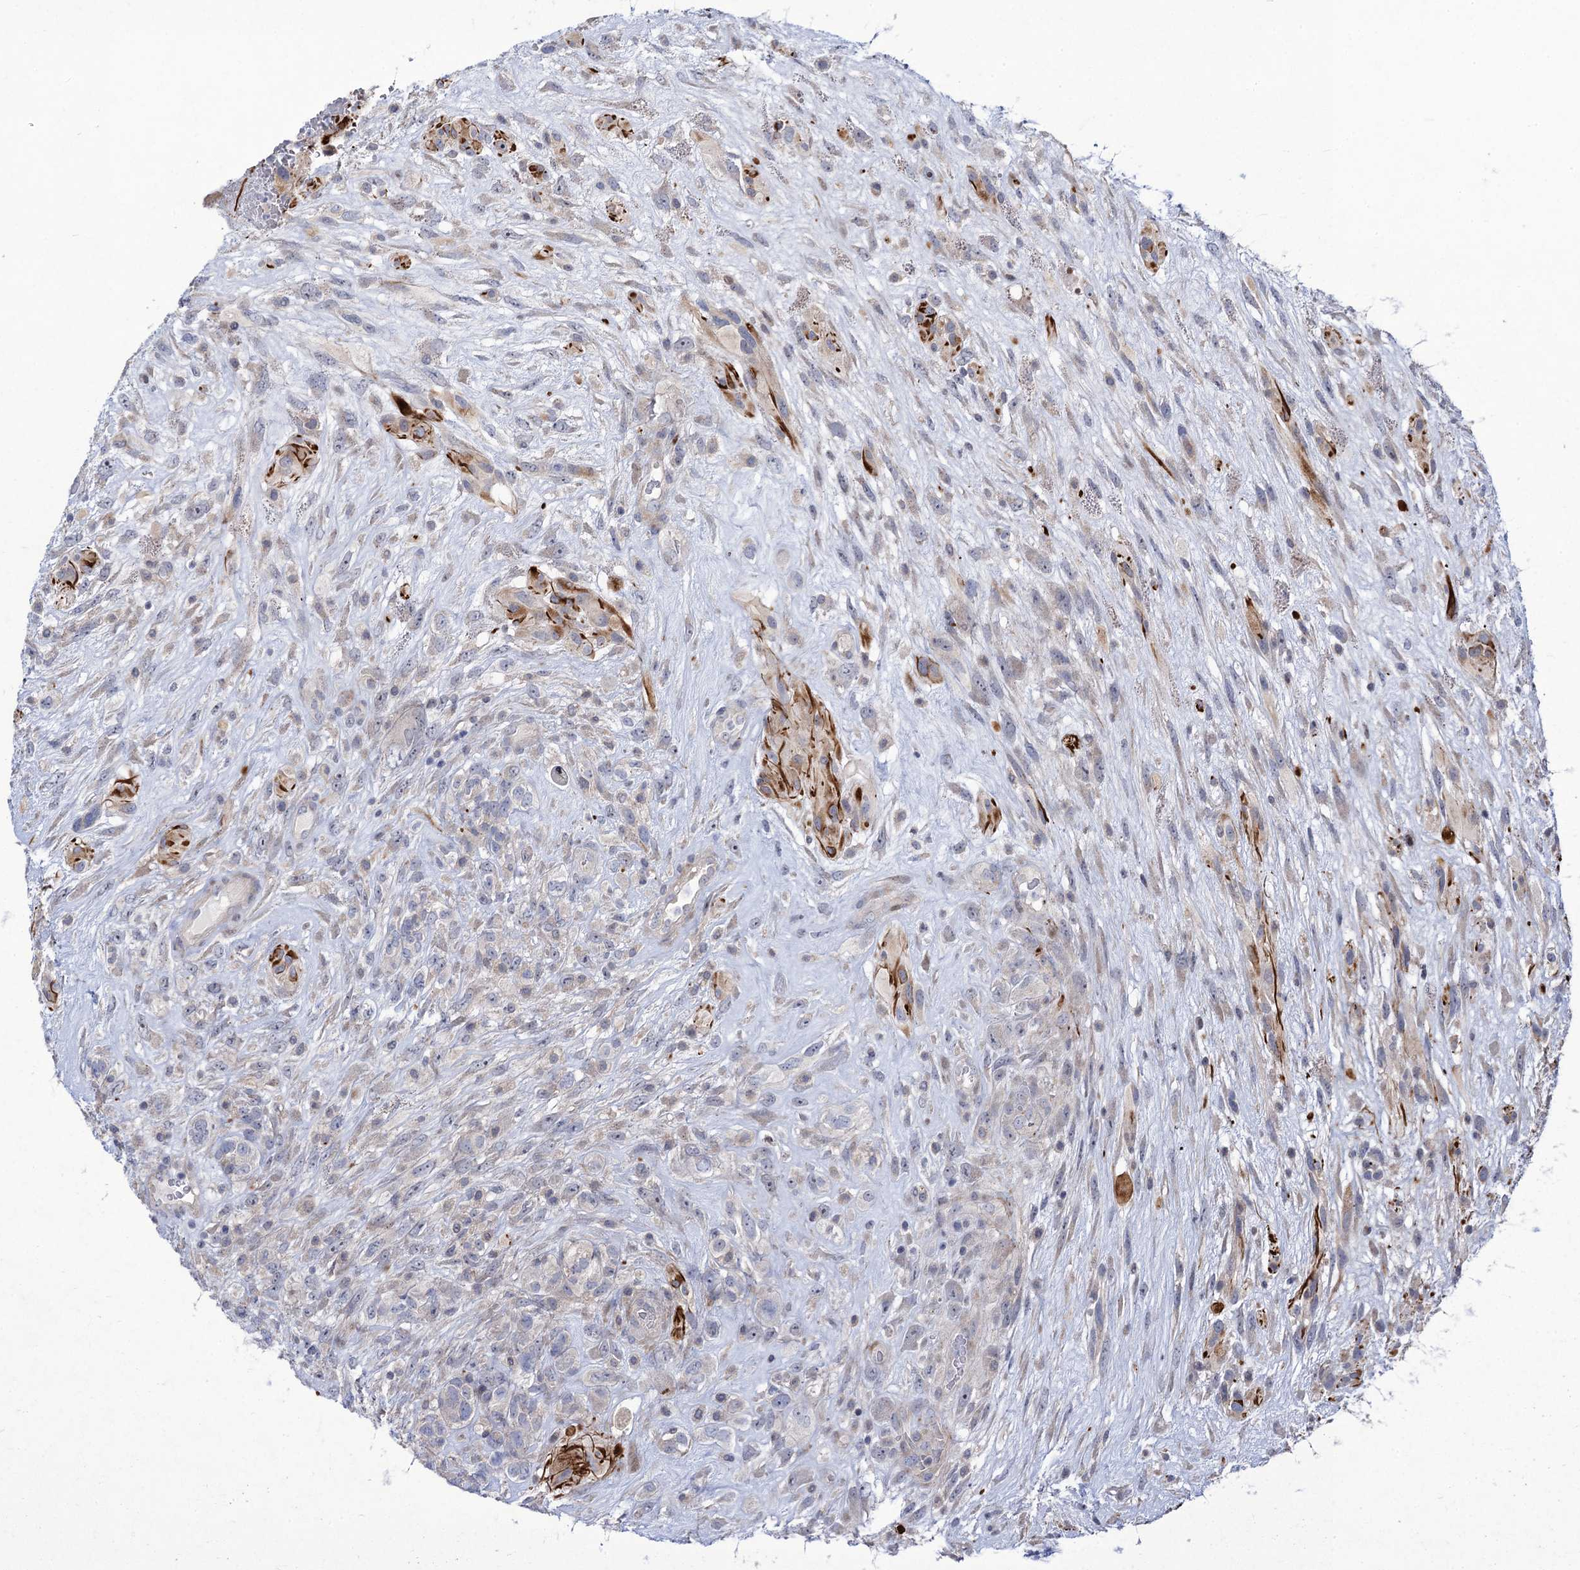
{"staining": {"intensity": "negative", "quantity": "none", "location": "none"}, "tissue": "glioma", "cell_type": "Tumor cells", "image_type": "cancer", "snomed": [{"axis": "morphology", "description": "Glioma, malignant, High grade"}, {"axis": "topography", "description": "Brain"}], "caption": "Histopathology image shows no protein positivity in tumor cells of malignant glioma (high-grade) tissue. (DAB (3,3'-diaminobenzidine) IHC, high magnification).", "gene": "QPCTL", "patient": {"sex": "male", "age": 61}}